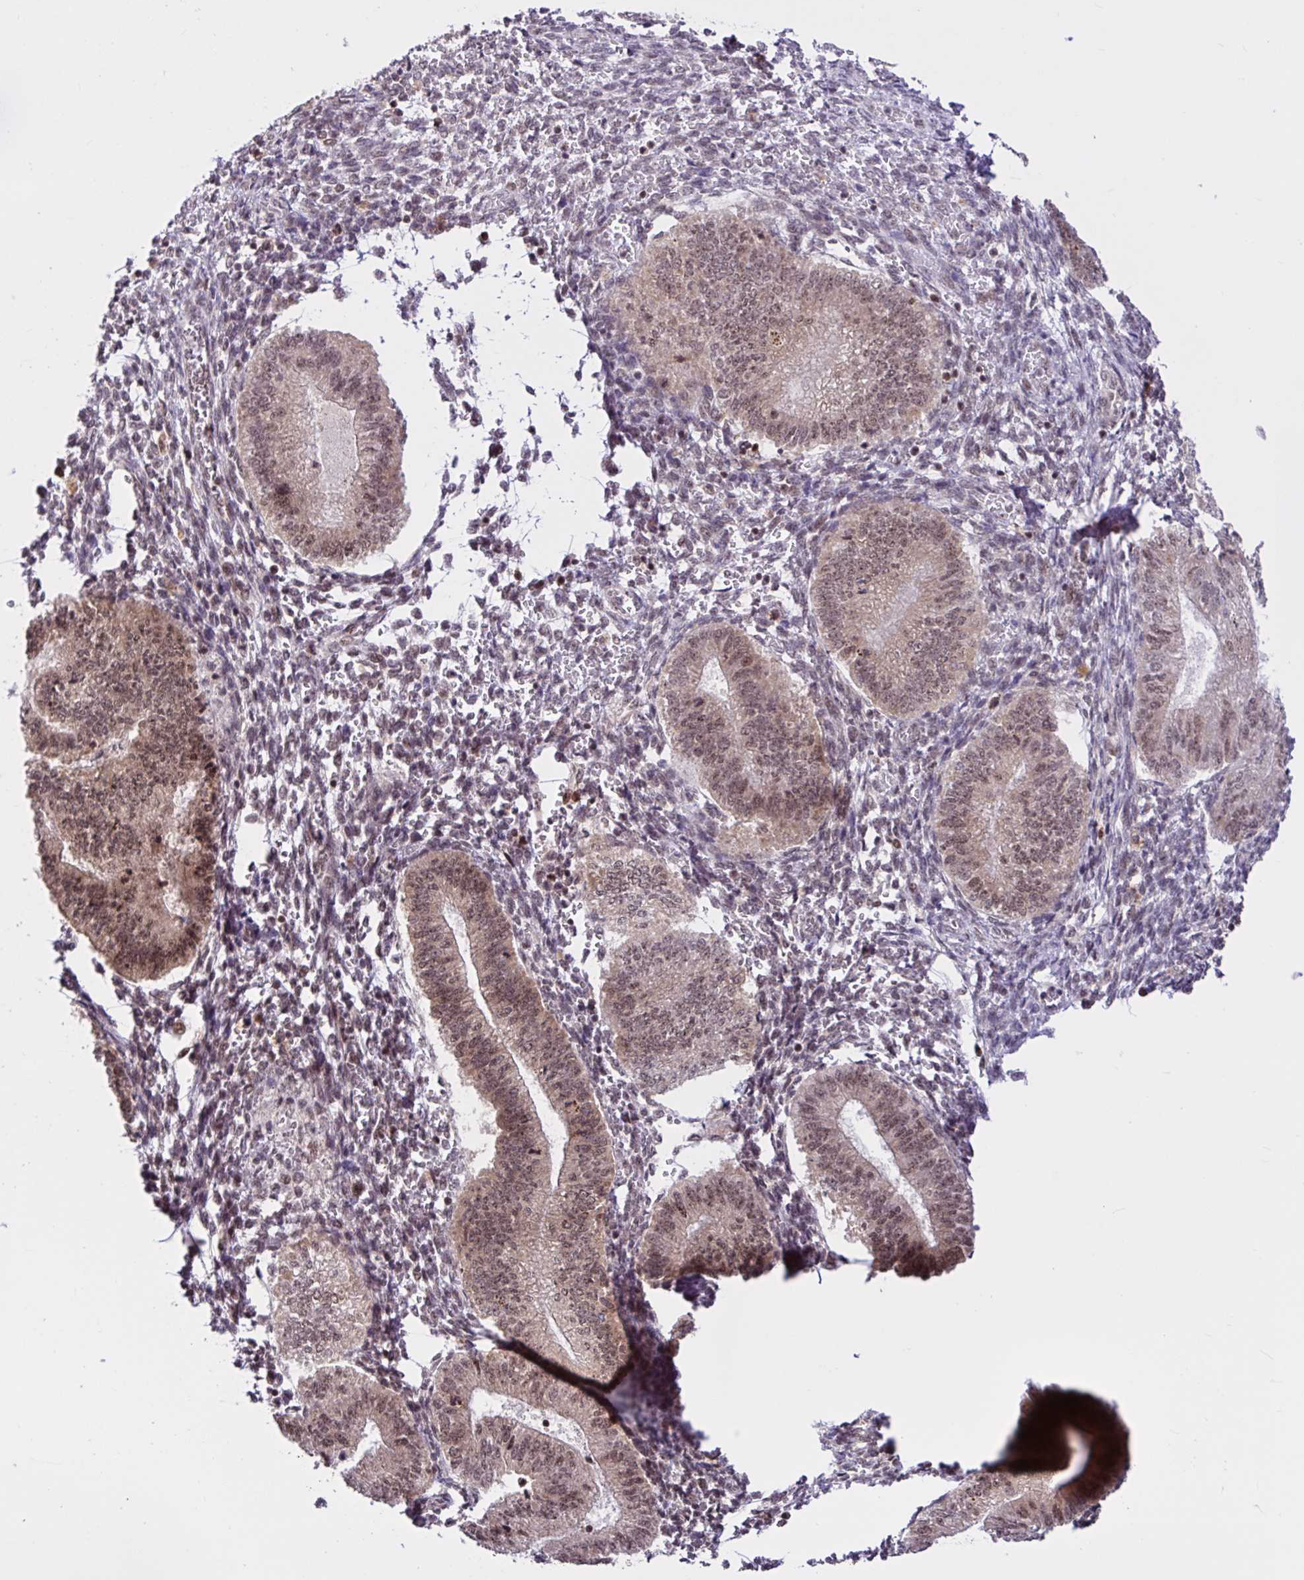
{"staining": {"intensity": "strong", "quantity": "25%-75%", "location": "nuclear"}, "tissue": "endometrium", "cell_type": "Cells in endometrial stroma", "image_type": "normal", "snomed": [{"axis": "morphology", "description": "Normal tissue, NOS"}, {"axis": "topography", "description": "Endometrium"}], "caption": "Immunohistochemical staining of unremarkable endometrium displays 25%-75% levels of strong nuclear protein positivity in approximately 25%-75% of cells in endometrial stroma. Nuclei are stained in blue.", "gene": "CCDC12", "patient": {"sex": "female", "age": 25}}